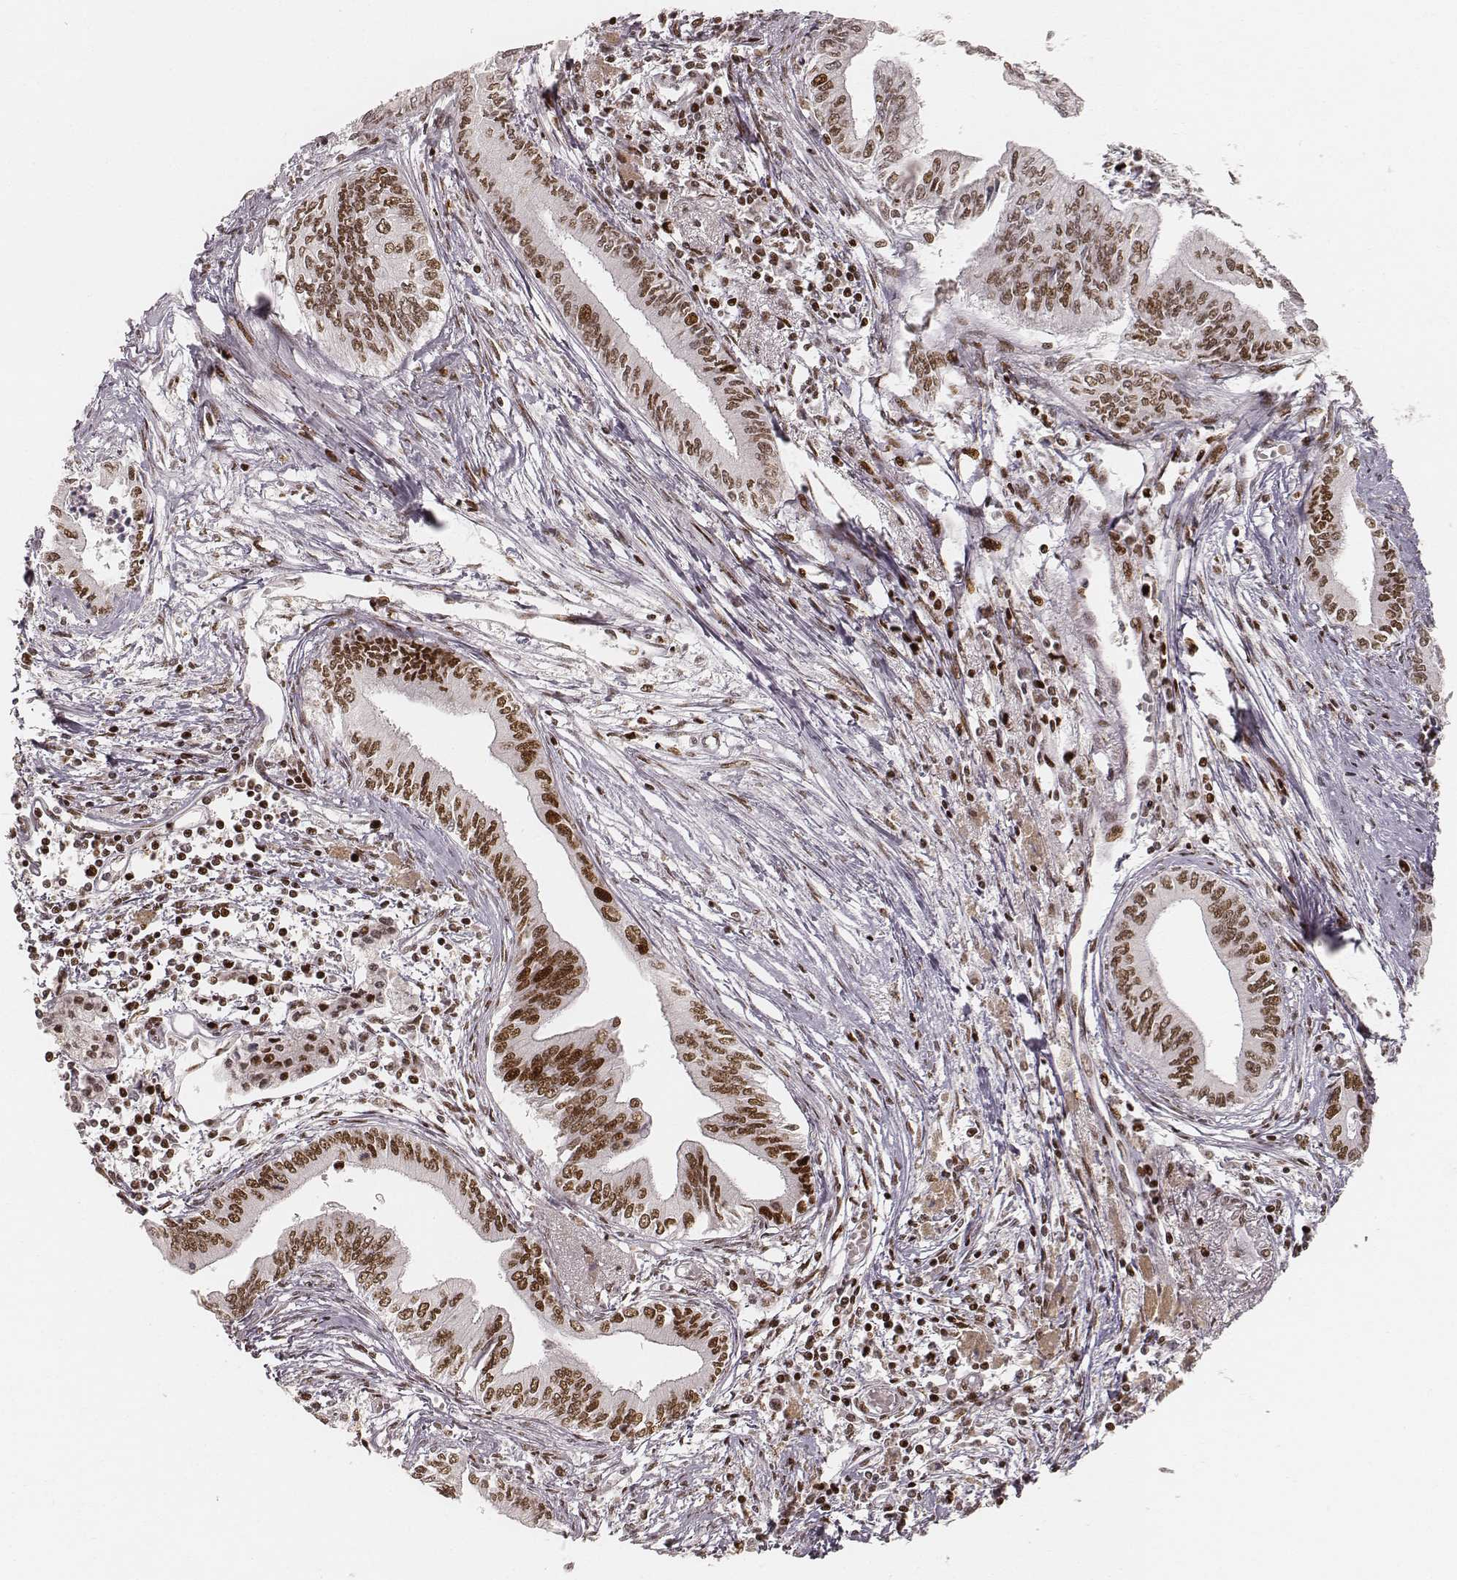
{"staining": {"intensity": "moderate", "quantity": ">75%", "location": "nuclear"}, "tissue": "pancreatic cancer", "cell_type": "Tumor cells", "image_type": "cancer", "snomed": [{"axis": "morphology", "description": "Adenocarcinoma, NOS"}, {"axis": "topography", "description": "Pancreas"}], "caption": "Pancreatic cancer (adenocarcinoma) tissue shows moderate nuclear expression in about >75% of tumor cells, visualized by immunohistochemistry.", "gene": "HNRNPC", "patient": {"sex": "female", "age": 61}}